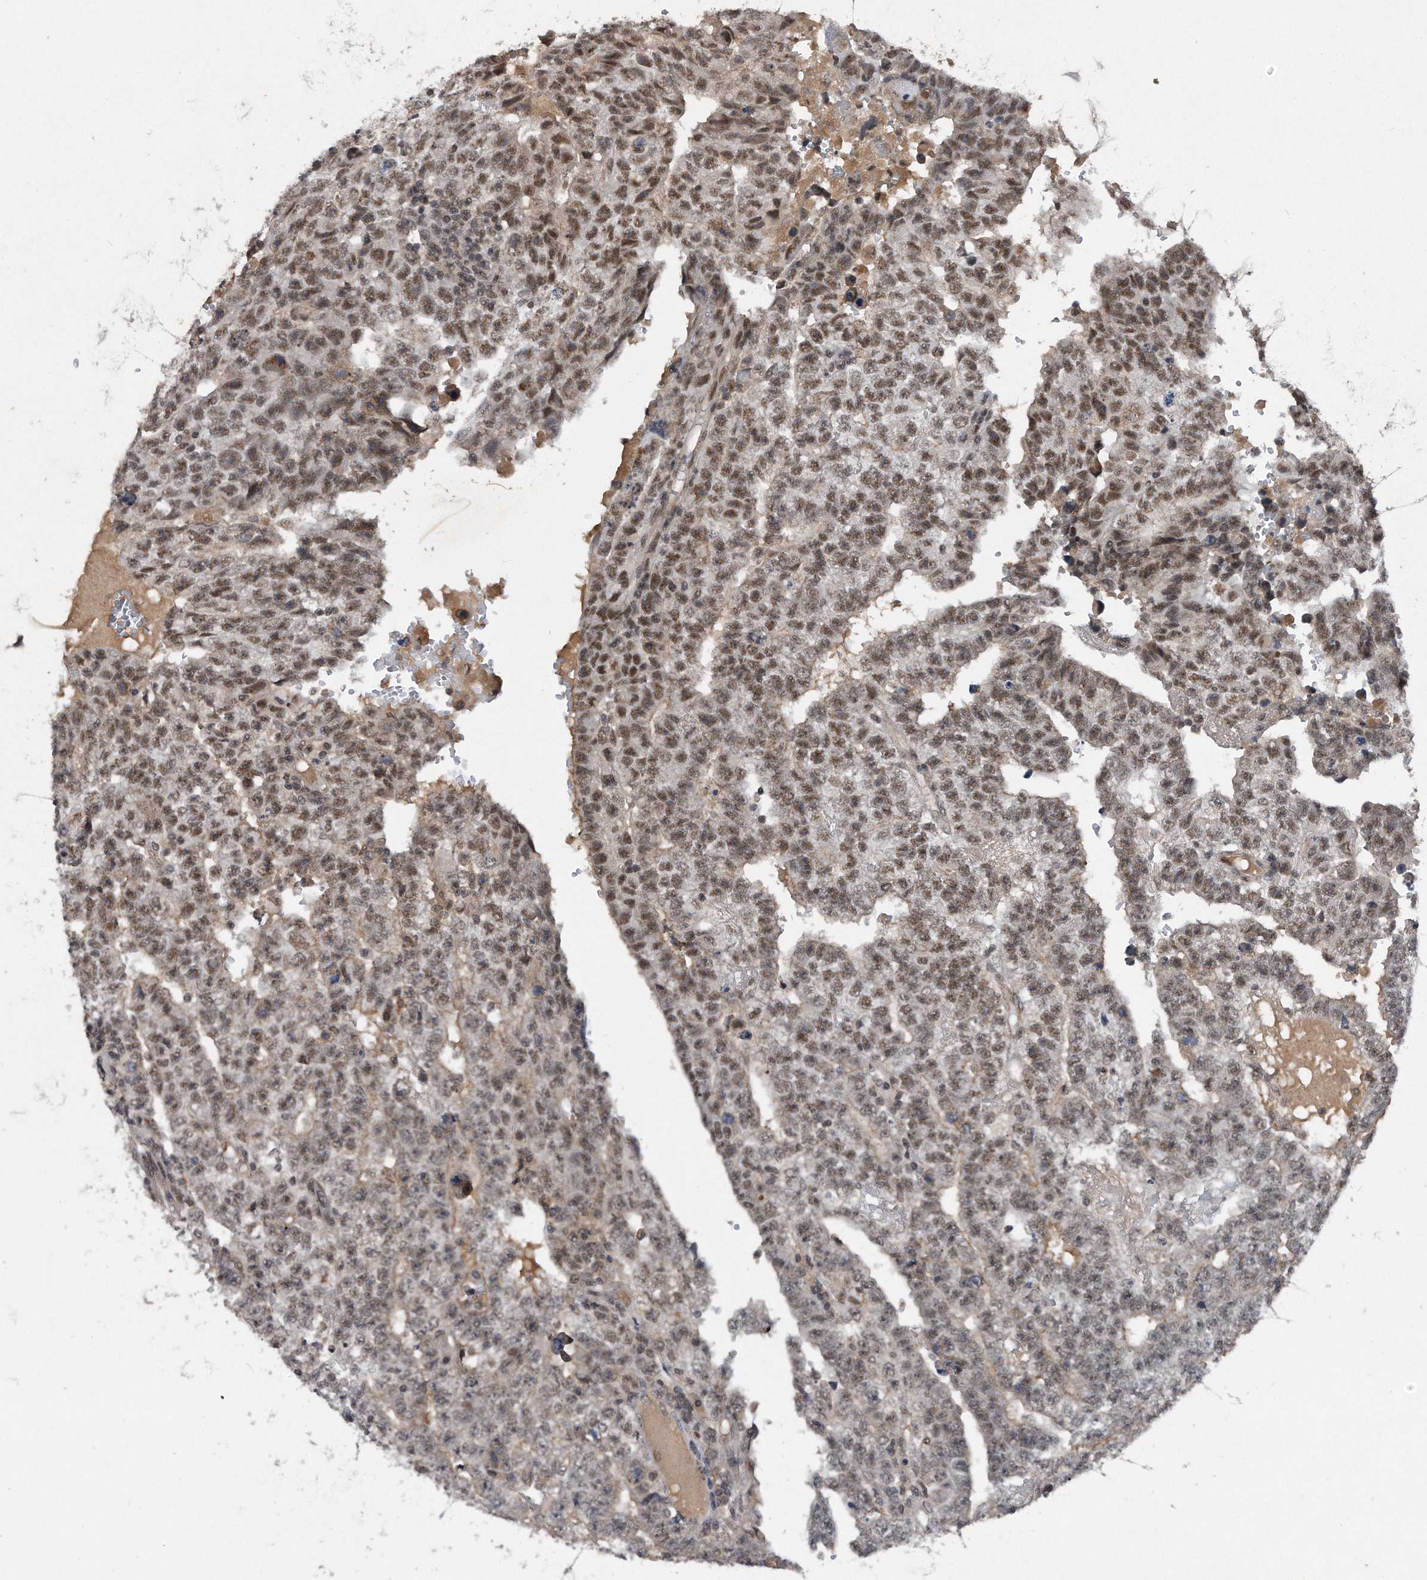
{"staining": {"intensity": "moderate", "quantity": ">75%", "location": "nuclear"}, "tissue": "testis cancer", "cell_type": "Tumor cells", "image_type": "cancer", "snomed": [{"axis": "morphology", "description": "Carcinoma, Embryonal, NOS"}, {"axis": "topography", "description": "Testis"}], "caption": "Approximately >75% of tumor cells in human testis cancer (embryonal carcinoma) show moderate nuclear protein positivity as visualized by brown immunohistochemical staining.", "gene": "VIRMA", "patient": {"sex": "male", "age": 25}}